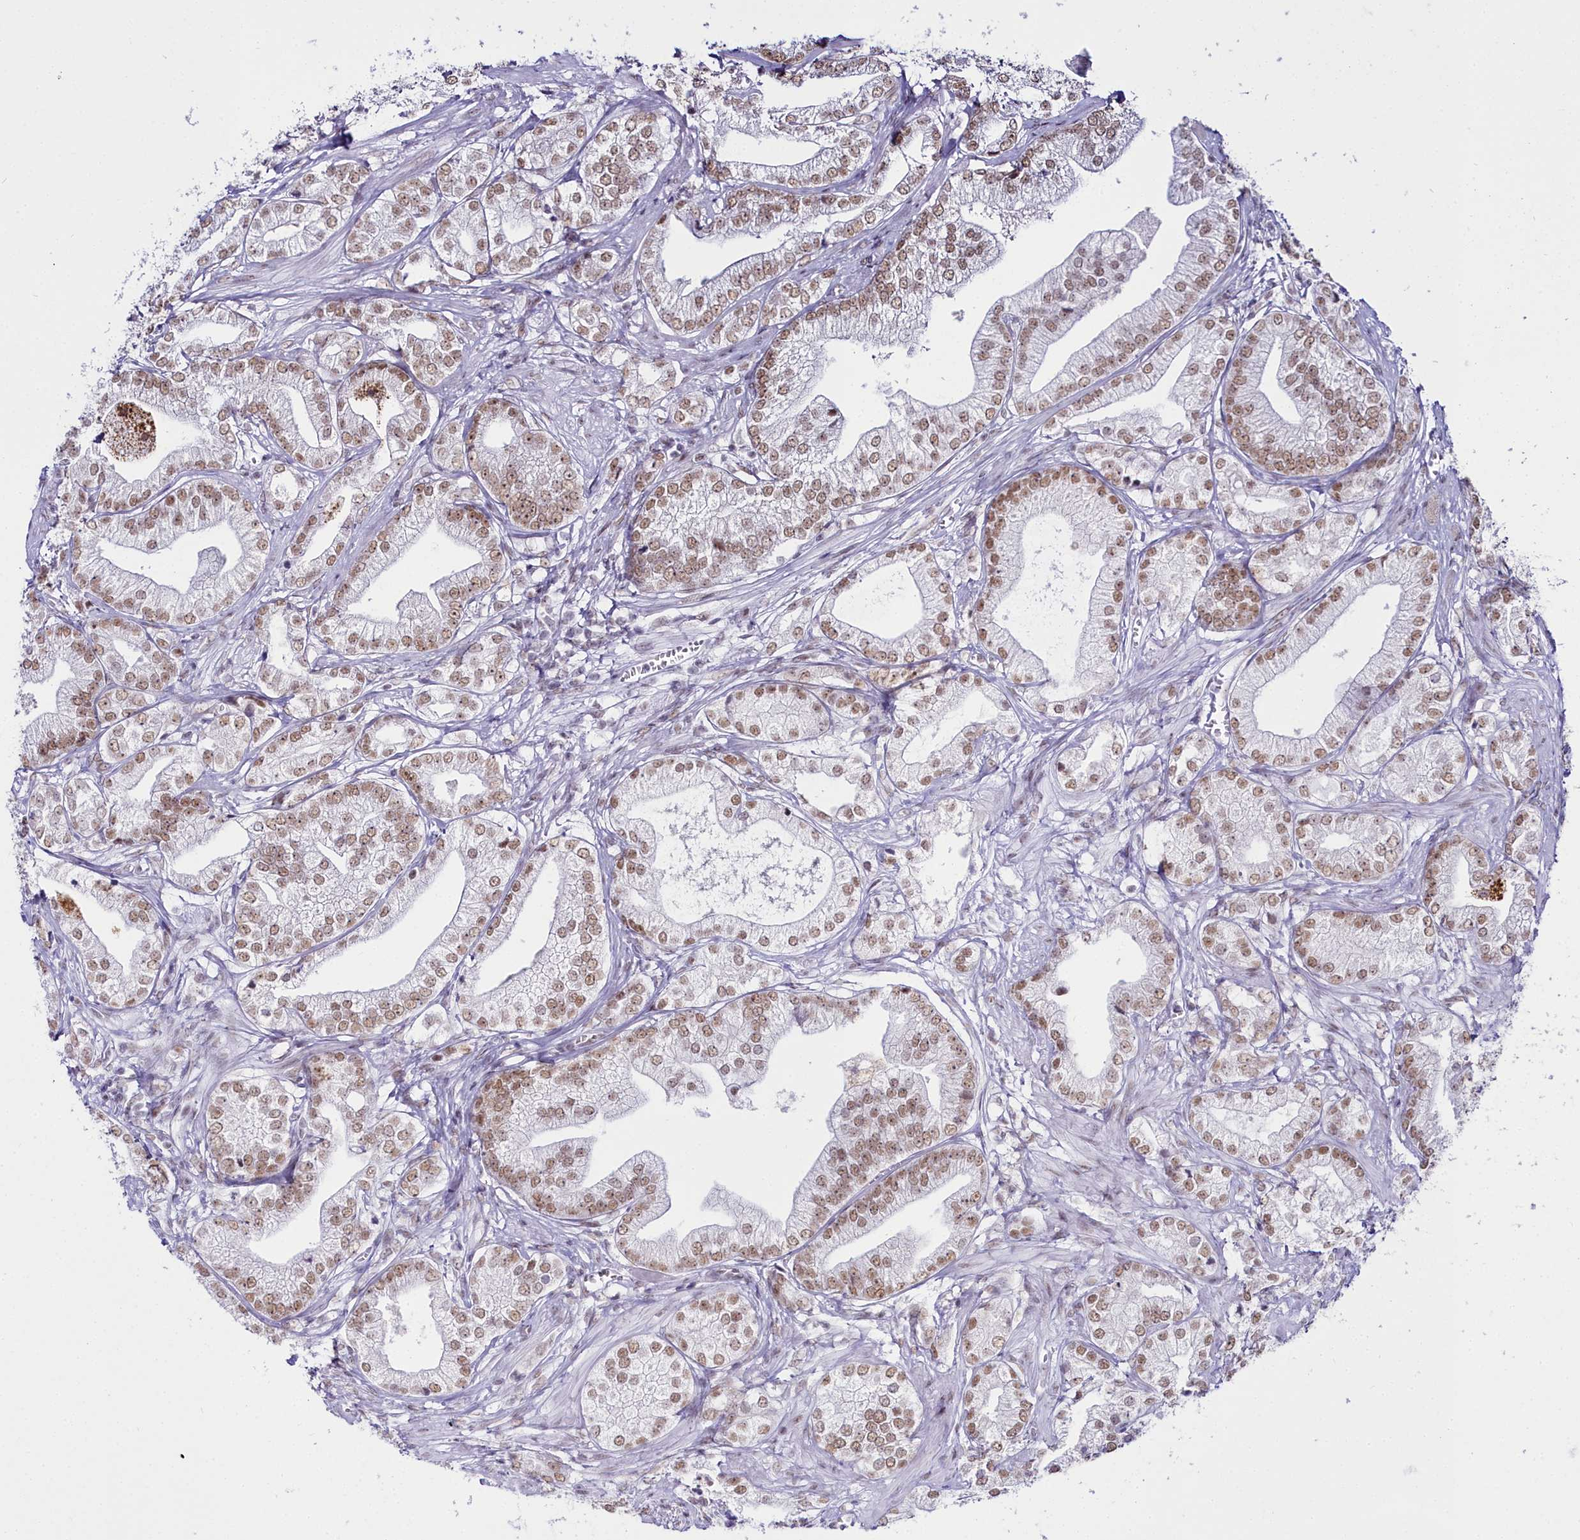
{"staining": {"intensity": "moderate", "quantity": ">75%", "location": "nuclear"}, "tissue": "prostate cancer", "cell_type": "Tumor cells", "image_type": "cancer", "snomed": [{"axis": "morphology", "description": "Adenocarcinoma, High grade"}, {"axis": "topography", "description": "Prostate"}], "caption": "Tumor cells demonstrate medium levels of moderate nuclear staining in approximately >75% of cells in prostate adenocarcinoma (high-grade).", "gene": "RBM12", "patient": {"sex": "male", "age": 50}}